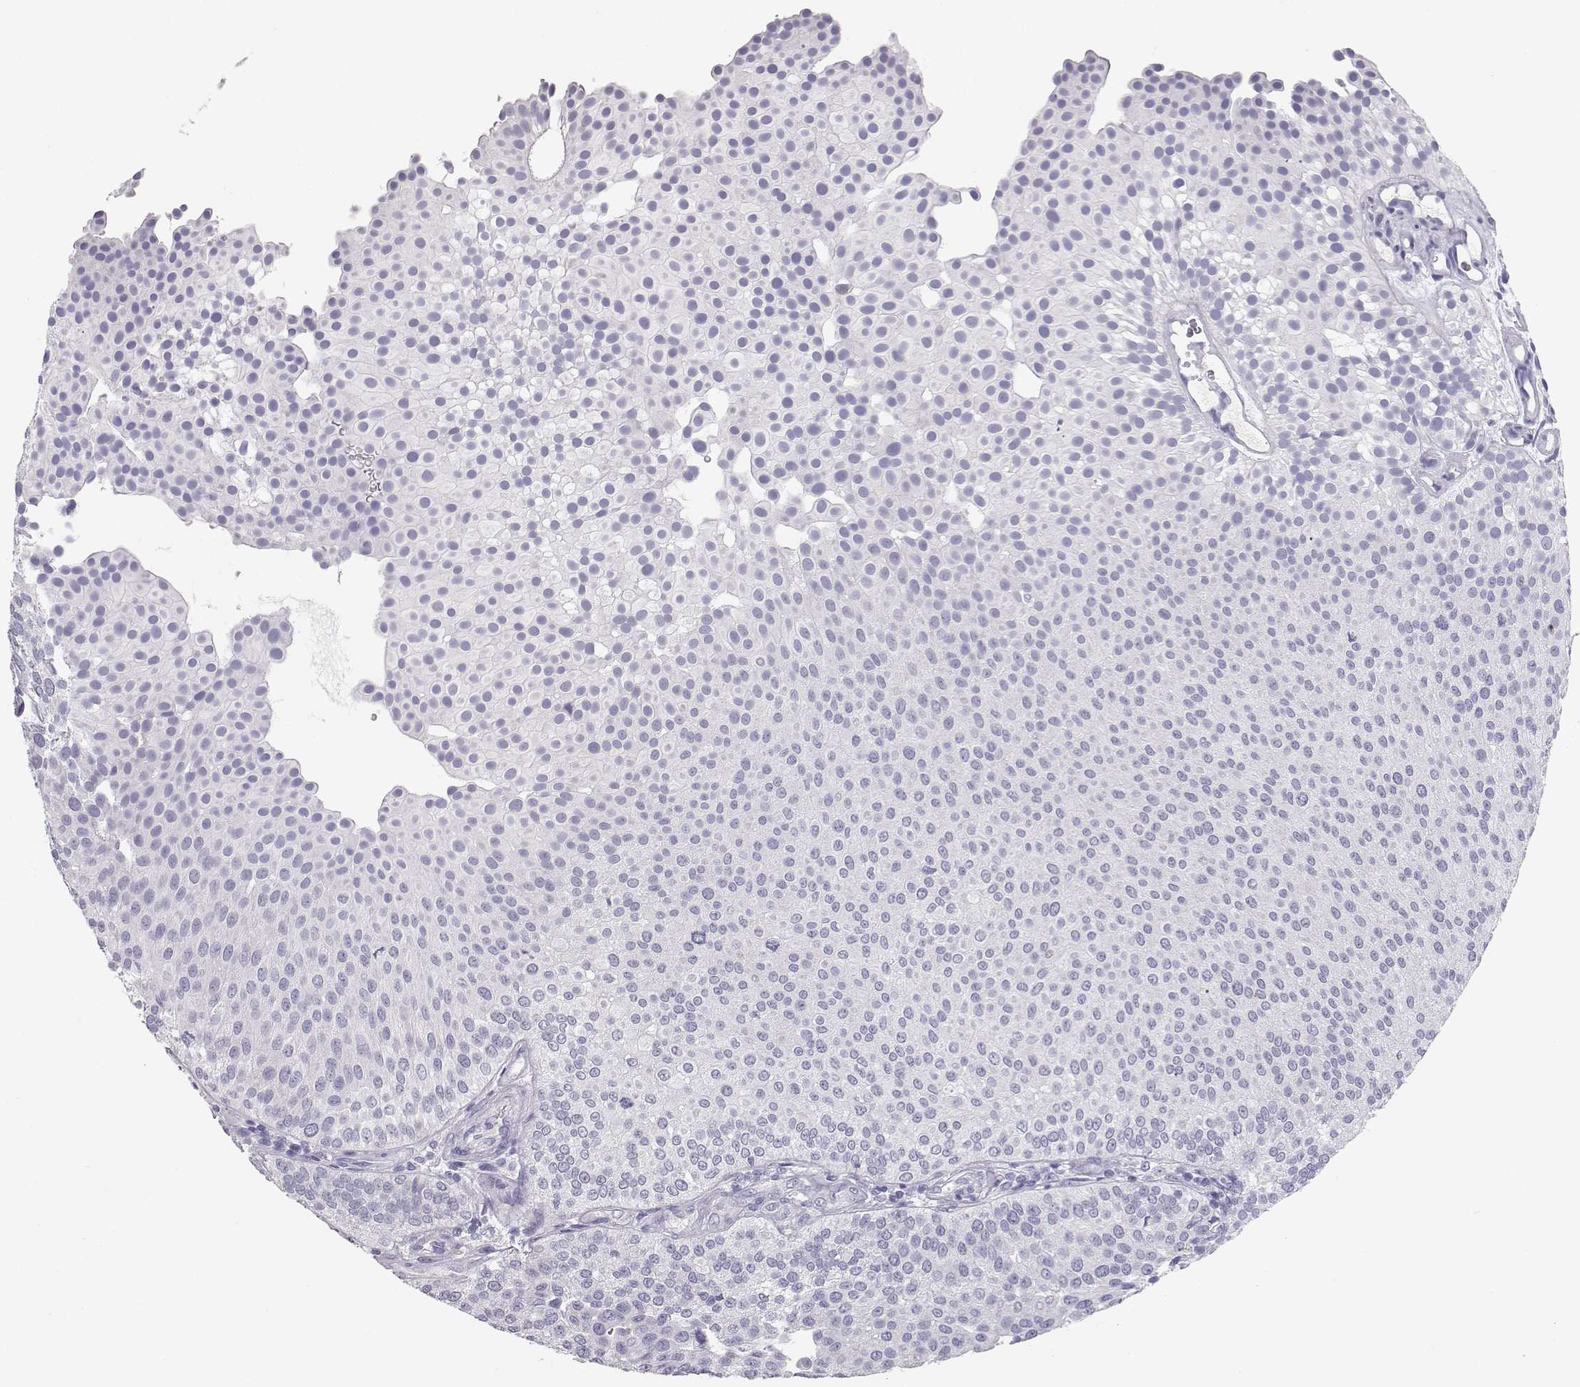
{"staining": {"intensity": "negative", "quantity": "none", "location": "none"}, "tissue": "urothelial cancer", "cell_type": "Tumor cells", "image_type": "cancer", "snomed": [{"axis": "morphology", "description": "Urothelial carcinoma, Low grade"}, {"axis": "topography", "description": "Urinary bladder"}], "caption": "DAB immunohistochemical staining of human urothelial cancer demonstrates no significant staining in tumor cells.", "gene": "SLCO6A1", "patient": {"sex": "female", "age": 87}}